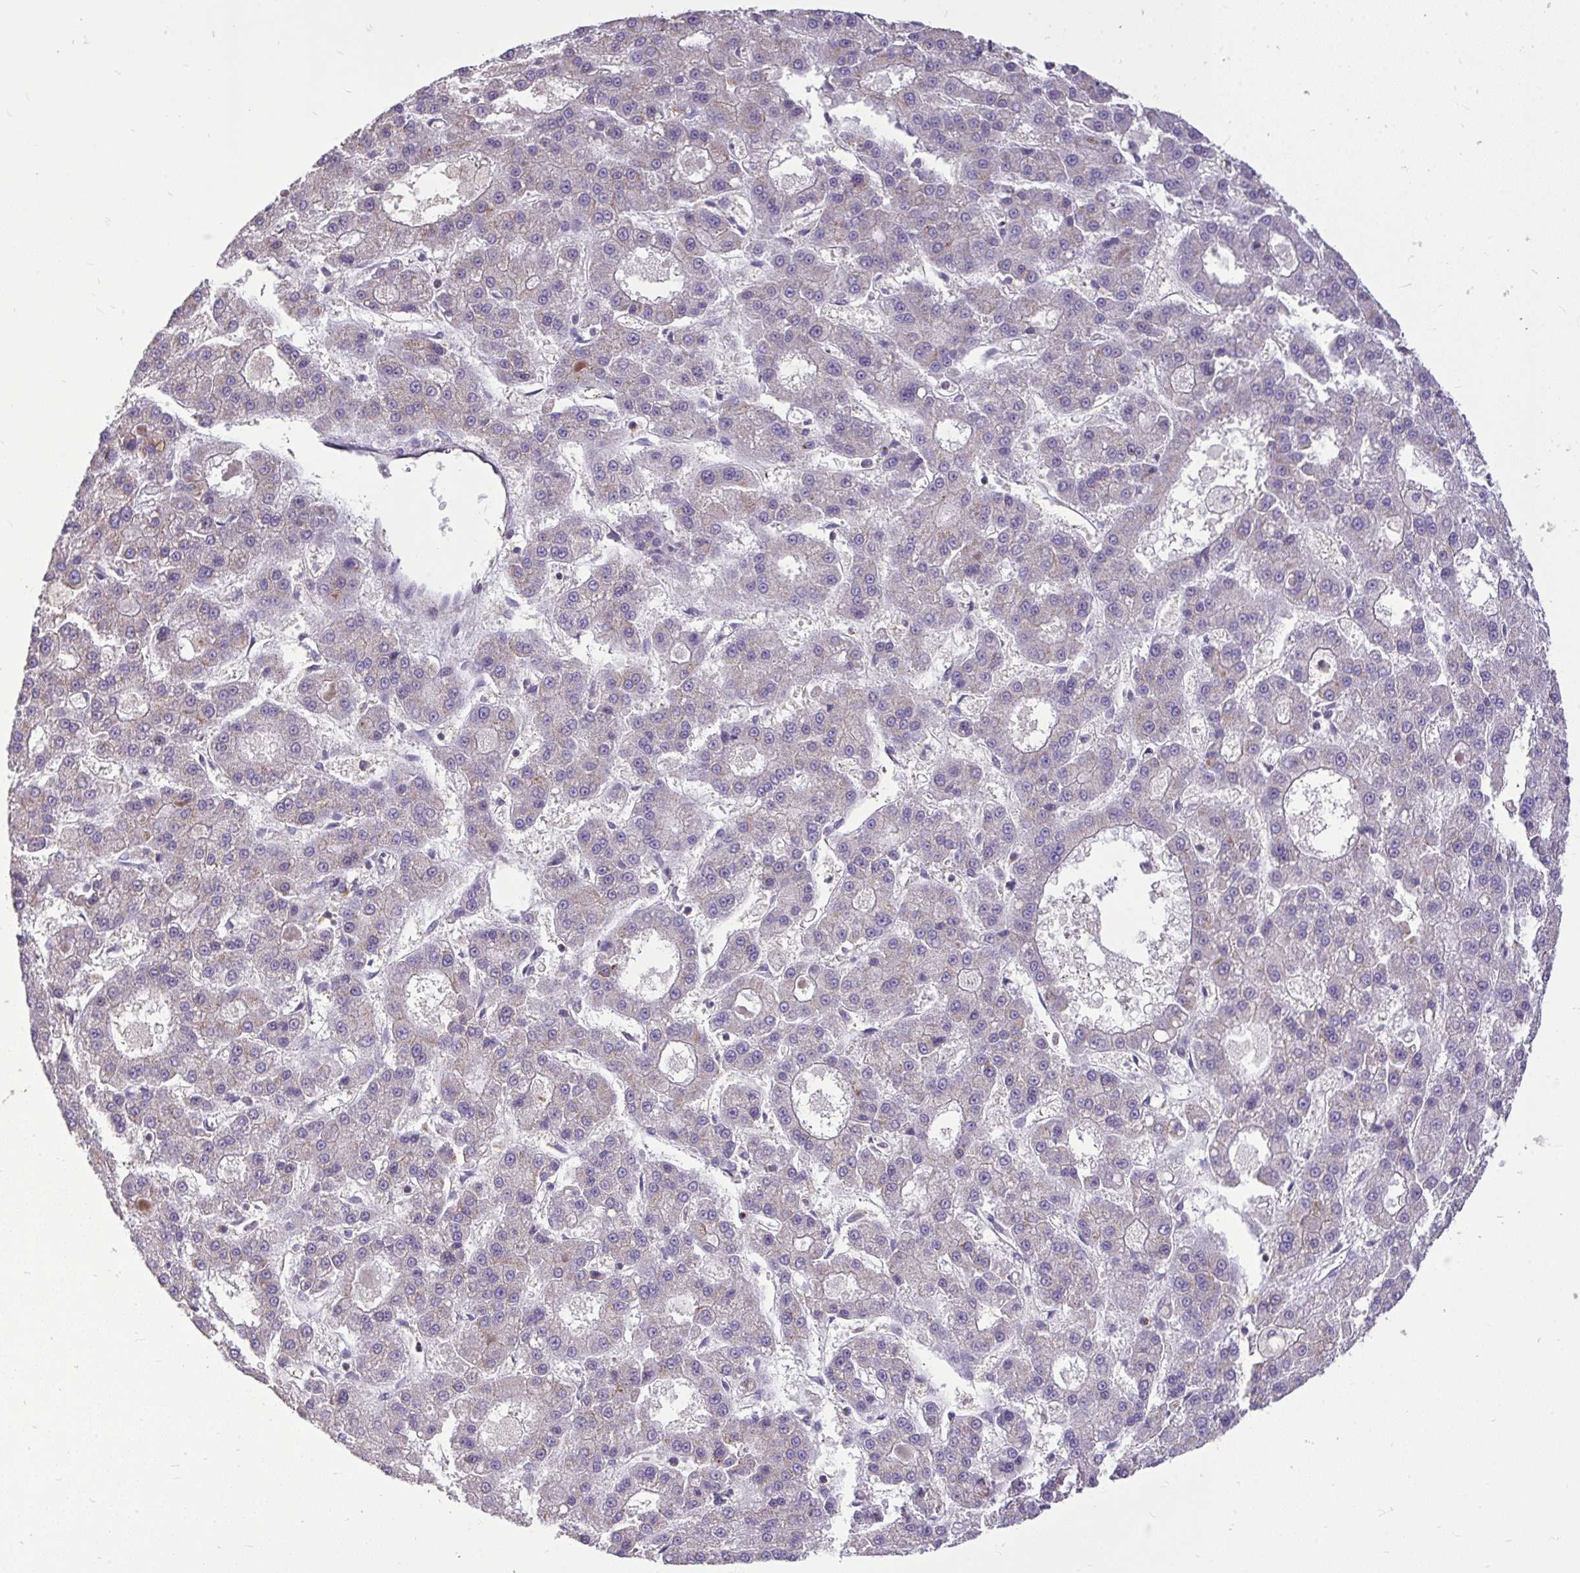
{"staining": {"intensity": "negative", "quantity": "none", "location": "none"}, "tissue": "liver cancer", "cell_type": "Tumor cells", "image_type": "cancer", "snomed": [{"axis": "morphology", "description": "Carcinoma, Hepatocellular, NOS"}, {"axis": "topography", "description": "Liver"}], "caption": "Immunohistochemistry micrograph of hepatocellular carcinoma (liver) stained for a protein (brown), which reveals no positivity in tumor cells. (Stains: DAB IHC with hematoxylin counter stain, Microscopy: brightfield microscopy at high magnification).", "gene": "IGFL2", "patient": {"sex": "male", "age": 70}}